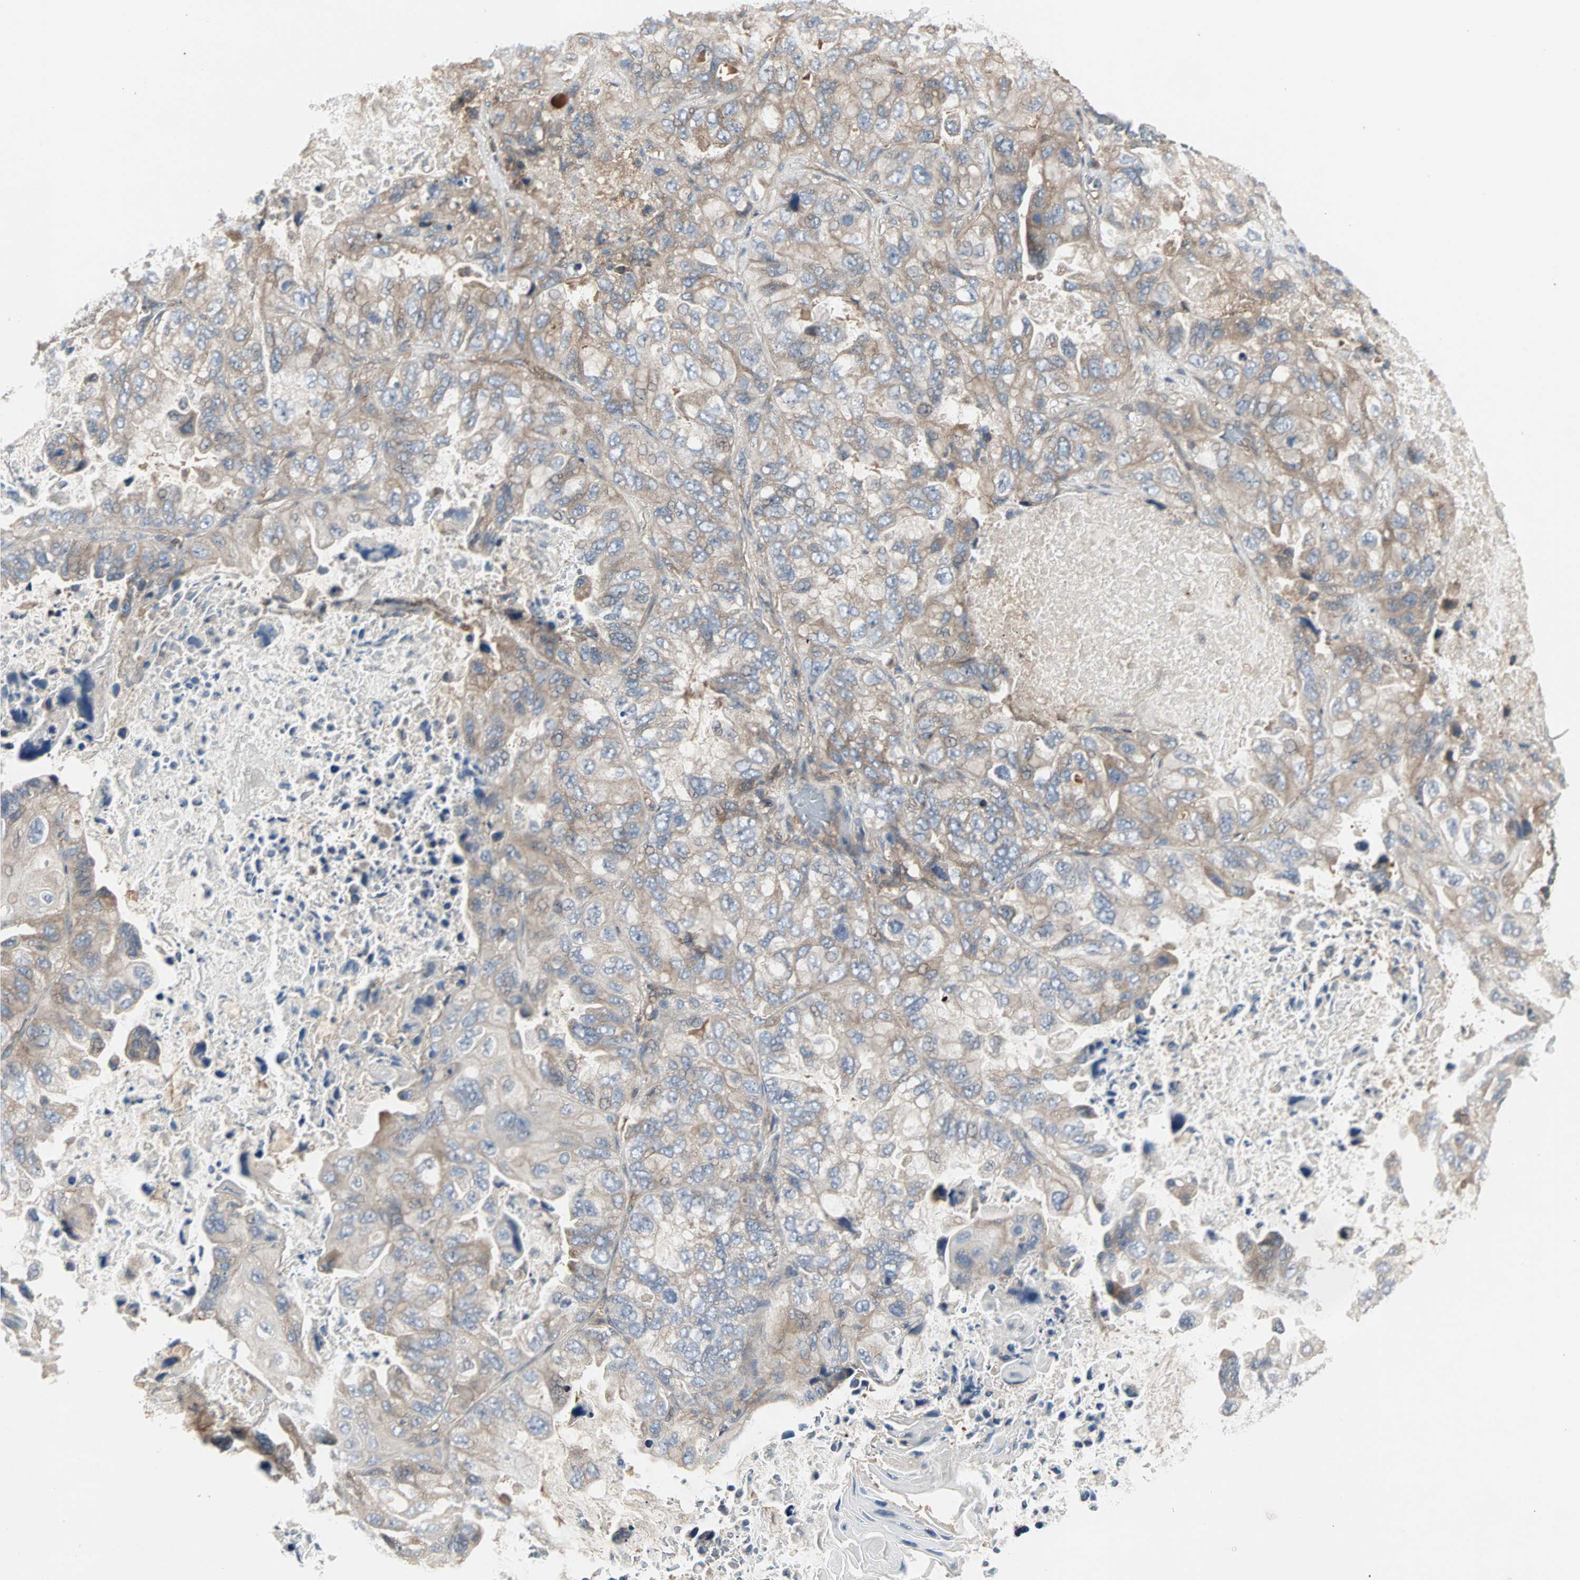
{"staining": {"intensity": "moderate", "quantity": ">75%", "location": "cytoplasmic/membranous"}, "tissue": "lung cancer", "cell_type": "Tumor cells", "image_type": "cancer", "snomed": [{"axis": "morphology", "description": "Squamous cell carcinoma, NOS"}, {"axis": "topography", "description": "Lung"}], "caption": "A histopathology image of lung squamous cell carcinoma stained for a protein exhibits moderate cytoplasmic/membranous brown staining in tumor cells. (DAB (3,3'-diaminobenzidine) = brown stain, brightfield microscopy at high magnification).", "gene": "GNAI2", "patient": {"sex": "female", "age": 73}}